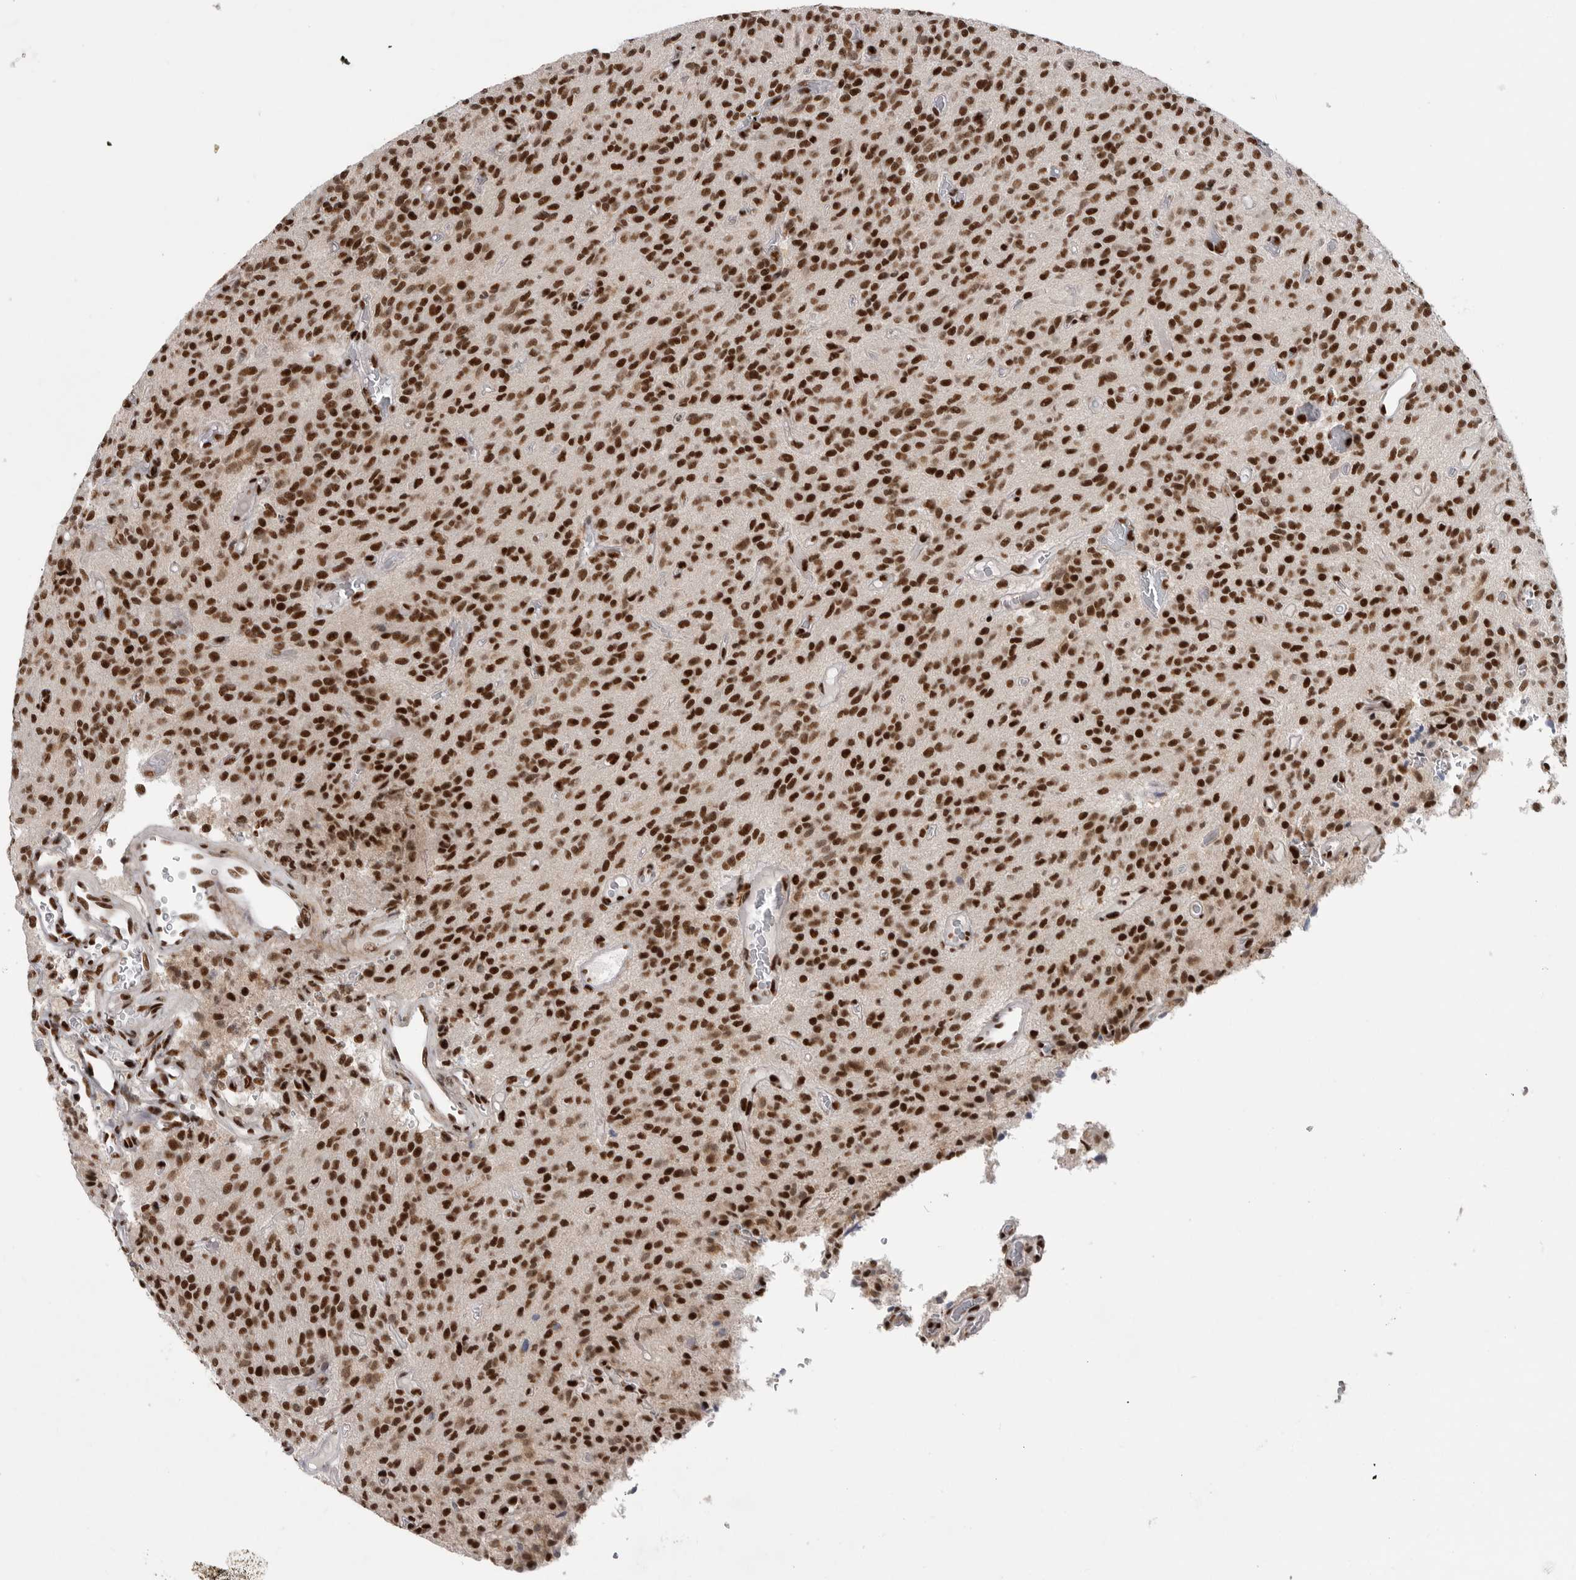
{"staining": {"intensity": "strong", "quantity": ">75%", "location": "nuclear"}, "tissue": "glioma", "cell_type": "Tumor cells", "image_type": "cancer", "snomed": [{"axis": "morphology", "description": "Glioma, malignant, High grade"}, {"axis": "topography", "description": "Brain"}], "caption": "Protein expression by immunohistochemistry (IHC) reveals strong nuclear expression in approximately >75% of tumor cells in high-grade glioma (malignant). (Brightfield microscopy of DAB IHC at high magnification).", "gene": "PPP1R8", "patient": {"sex": "male", "age": 34}}